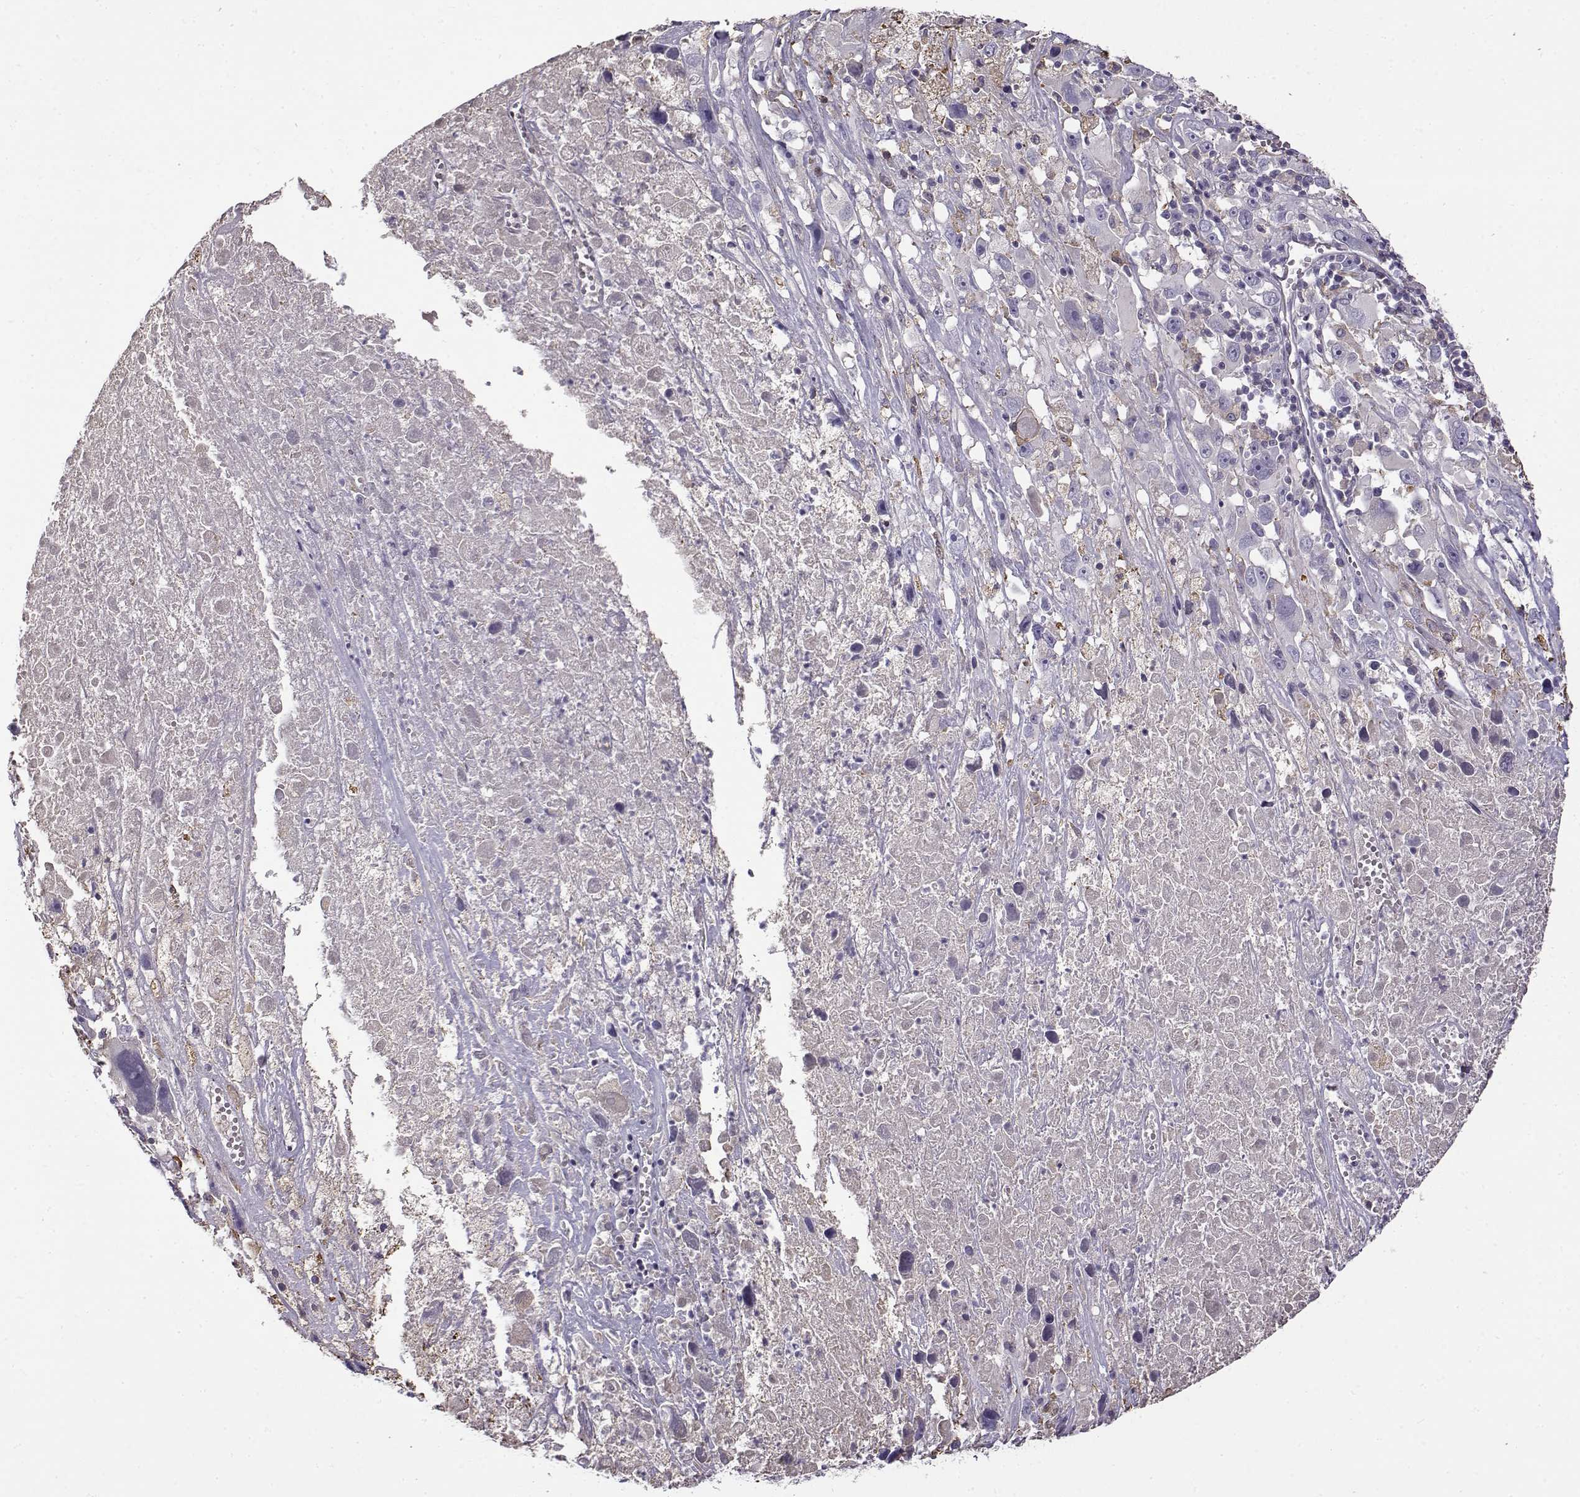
{"staining": {"intensity": "negative", "quantity": "none", "location": "none"}, "tissue": "melanoma", "cell_type": "Tumor cells", "image_type": "cancer", "snomed": [{"axis": "morphology", "description": "Malignant melanoma, Metastatic site"}, {"axis": "topography", "description": "Lymph node"}], "caption": "Image shows no significant protein staining in tumor cells of malignant melanoma (metastatic site).", "gene": "UCP3", "patient": {"sex": "male", "age": 50}}